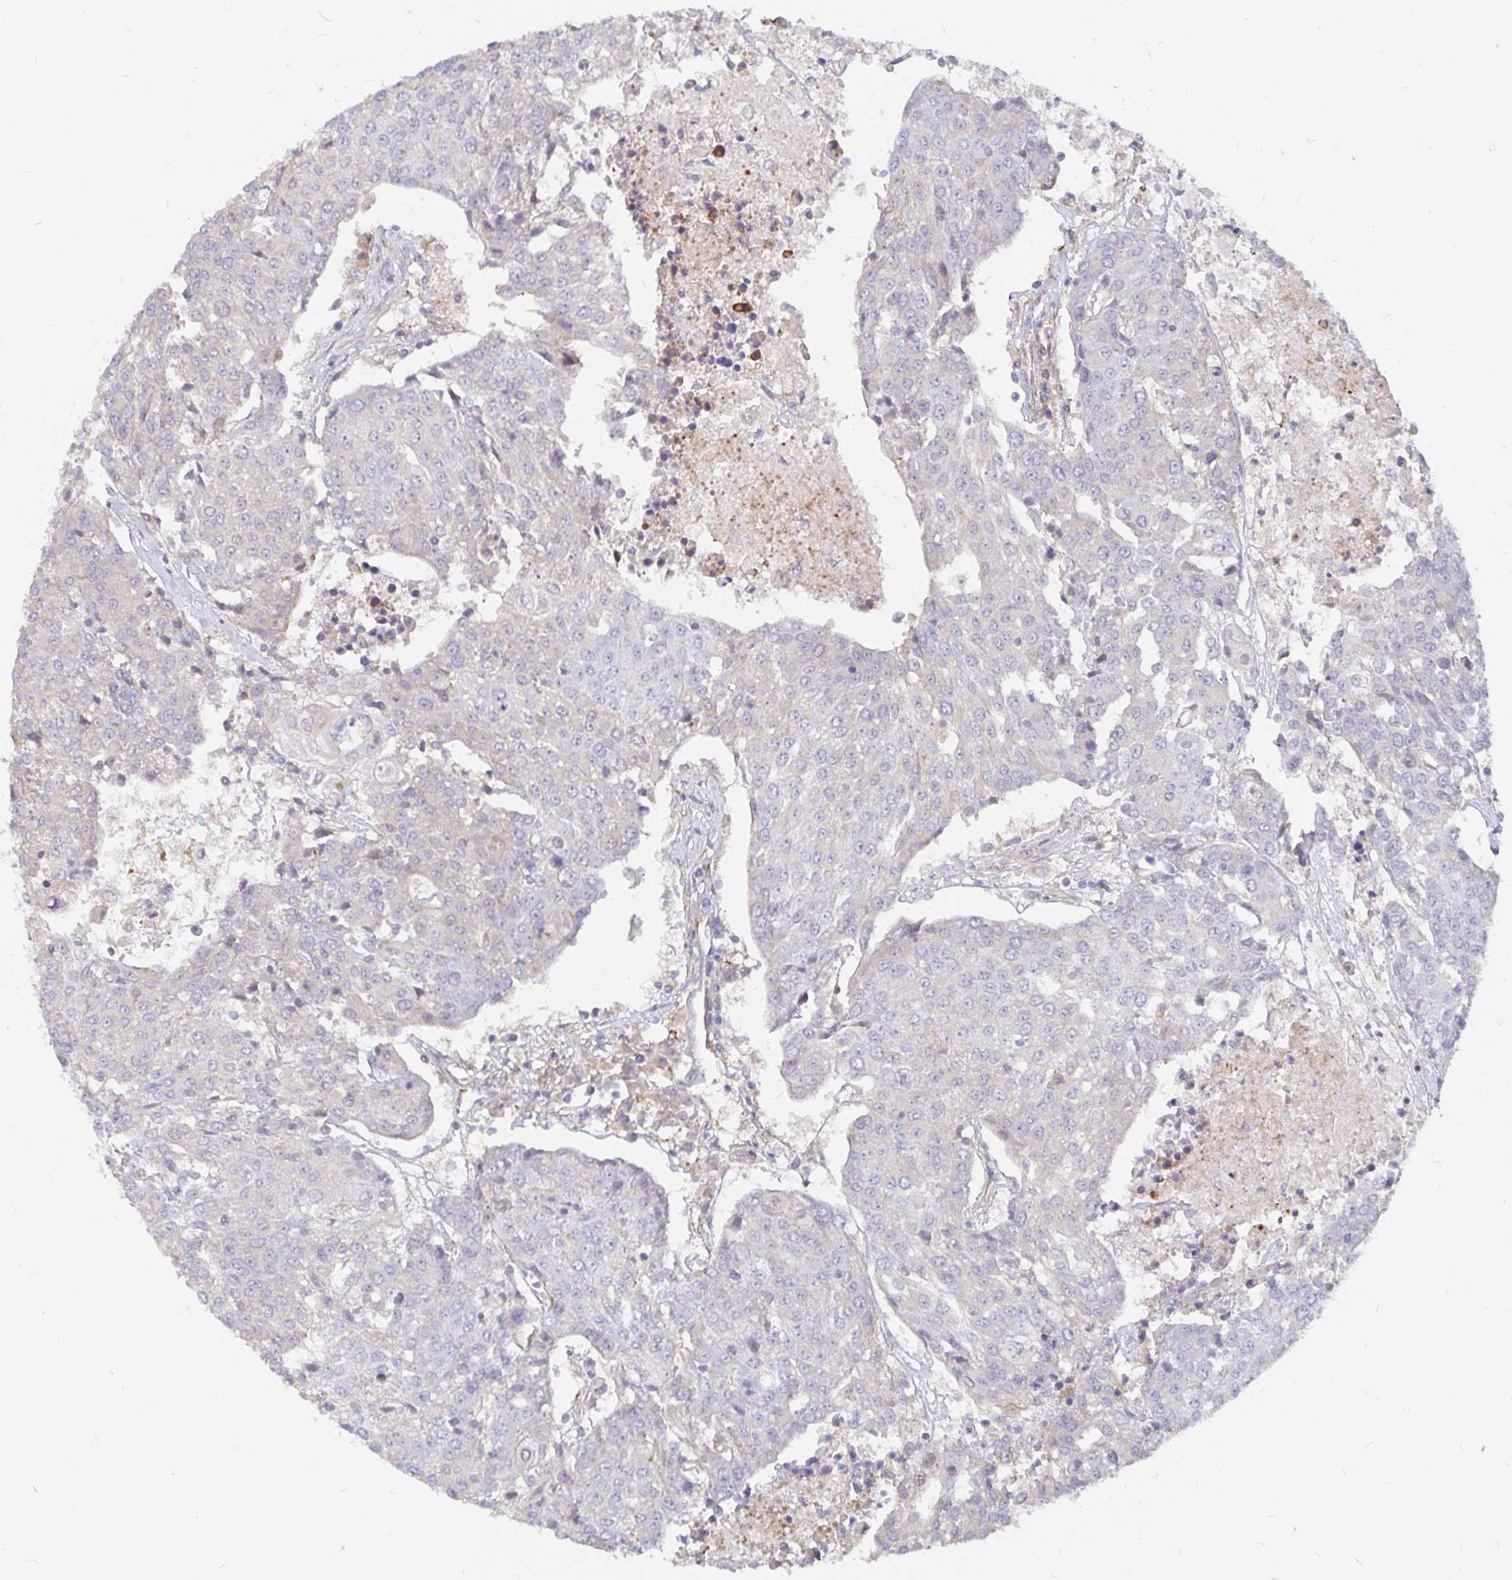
{"staining": {"intensity": "negative", "quantity": "none", "location": "none"}, "tissue": "urothelial cancer", "cell_type": "Tumor cells", "image_type": "cancer", "snomed": [{"axis": "morphology", "description": "Urothelial carcinoma, High grade"}, {"axis": "topography", "description": "Urinary bladder"}], "caption": "There is no significant staining in tumor cells of urothelial carcinoma (high-grade).", "gene": "KCTD19", "patient": {"sex": "female", "age": 85}}